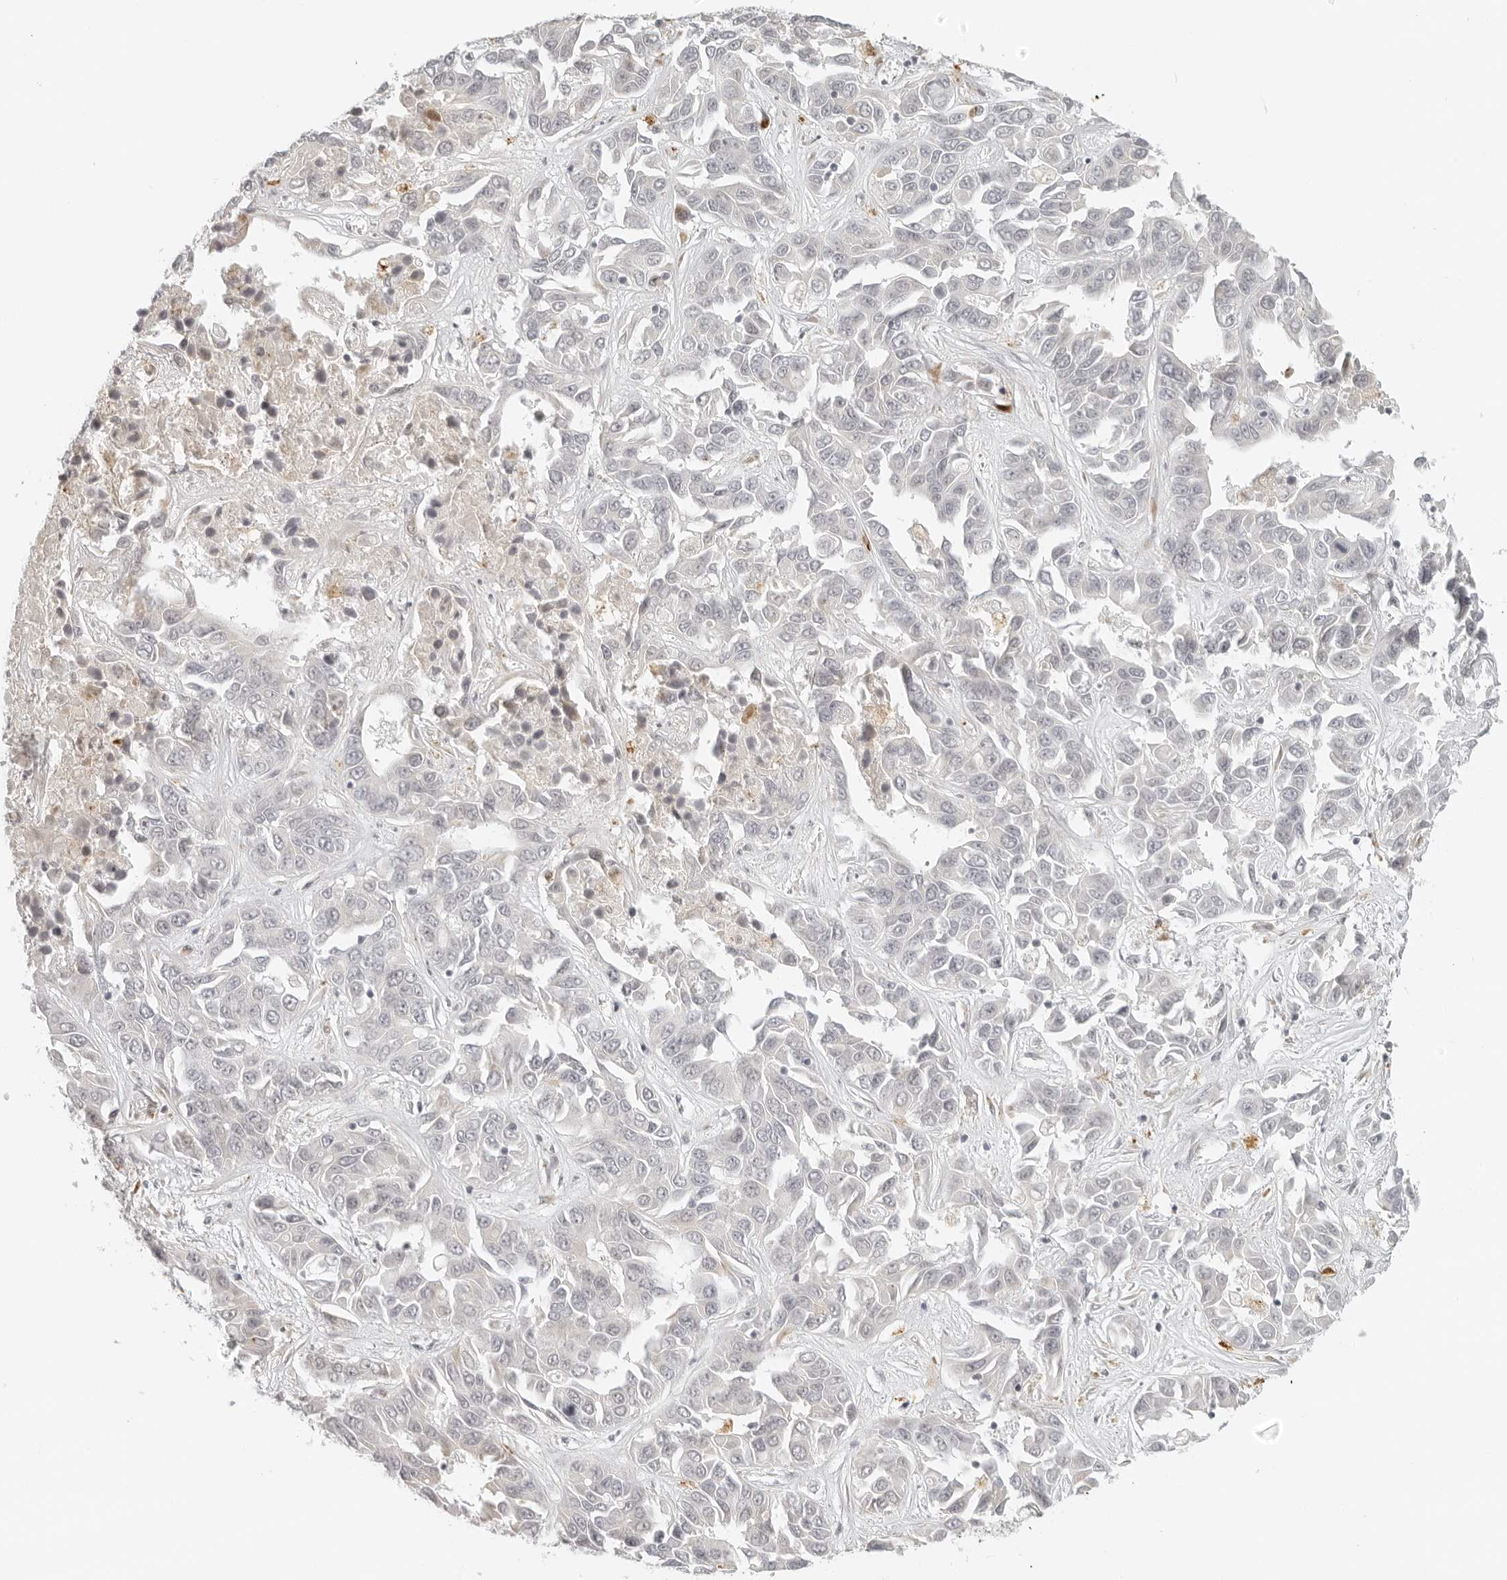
{"staining": {"intensity": "negative", "quantity": "none", "location": "none"}, "tissue": "liver cancer", "cell_type": "Tumor cells", "image_type": "cancer", "snomed": [{"axis": "morphology", "description": "Cholangiocarcinoma"}, {"axis": "topography", "description": "Liver"}], "caption": "Tumor cells show no significant positivity in cholangiocarcinoma (liver).", "gene": "ZNF678", "patient": {"sex": "female", "age": 52}}